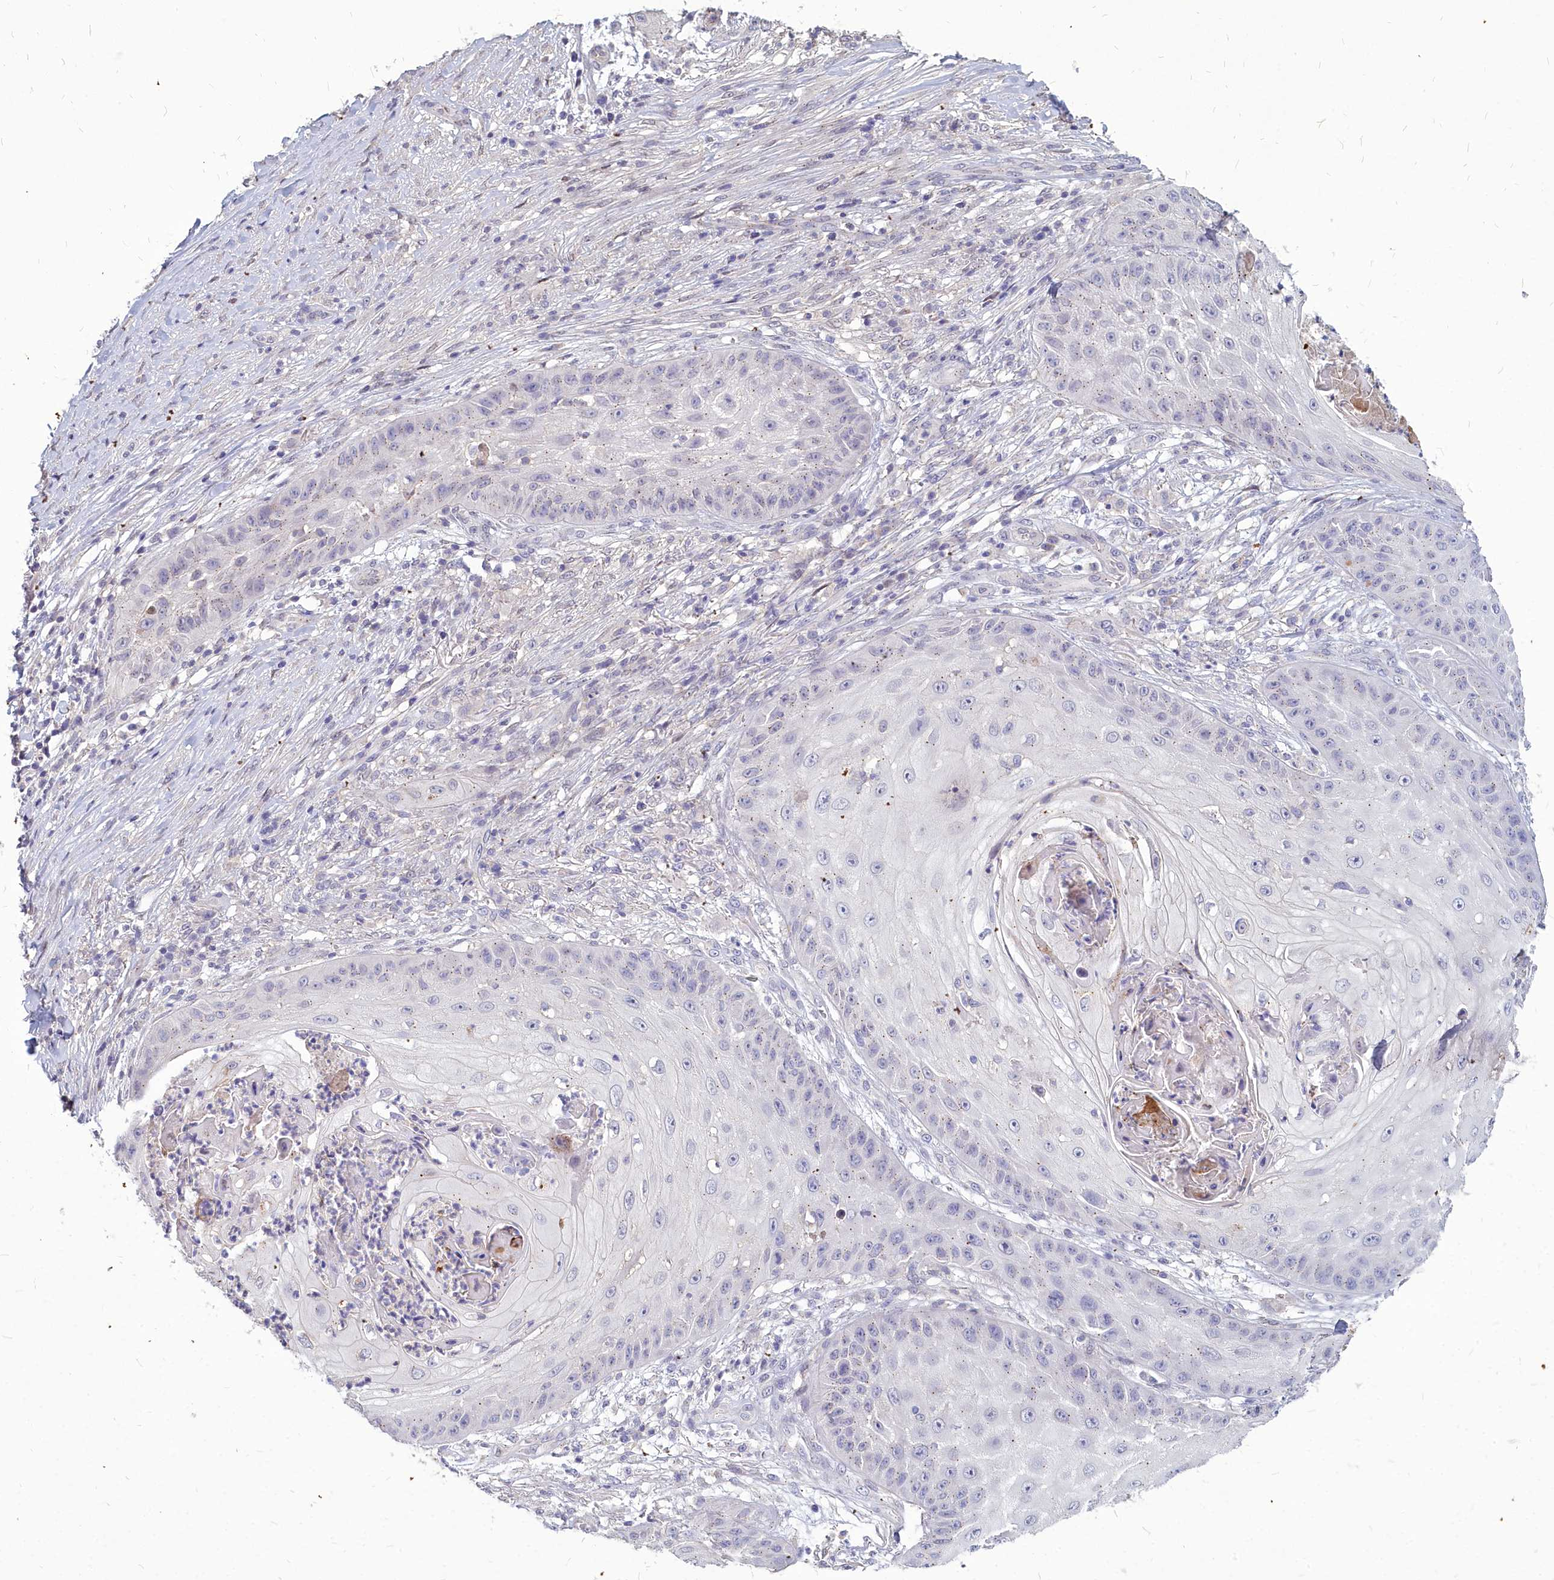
{"staining": {"intensity": "weak", "quantity": "<25%", "location": "cytoplasmic/membranous"}, "tissue": "skin cancer", "cell_type": "Tumor cells", "image_type": "cancer", "snomed": [{"axis": "morphology", "description": "Squamous cell carcinoma, NOS"}, {"axis": "topography", "description": "Skin"}], "caption": "This photomicrograph is of skin cancer (squamous cell carcinoma) stained with immunohistochemistry (IHC) to label a protein in brown with the nuclei are counter-stained blue. There is no staining in tumor cells. (DAB immunohistochemistry with hematoxylin counter stain).", "gene": "NOXA1", "patient": {"sex": "male", "age": 70}}